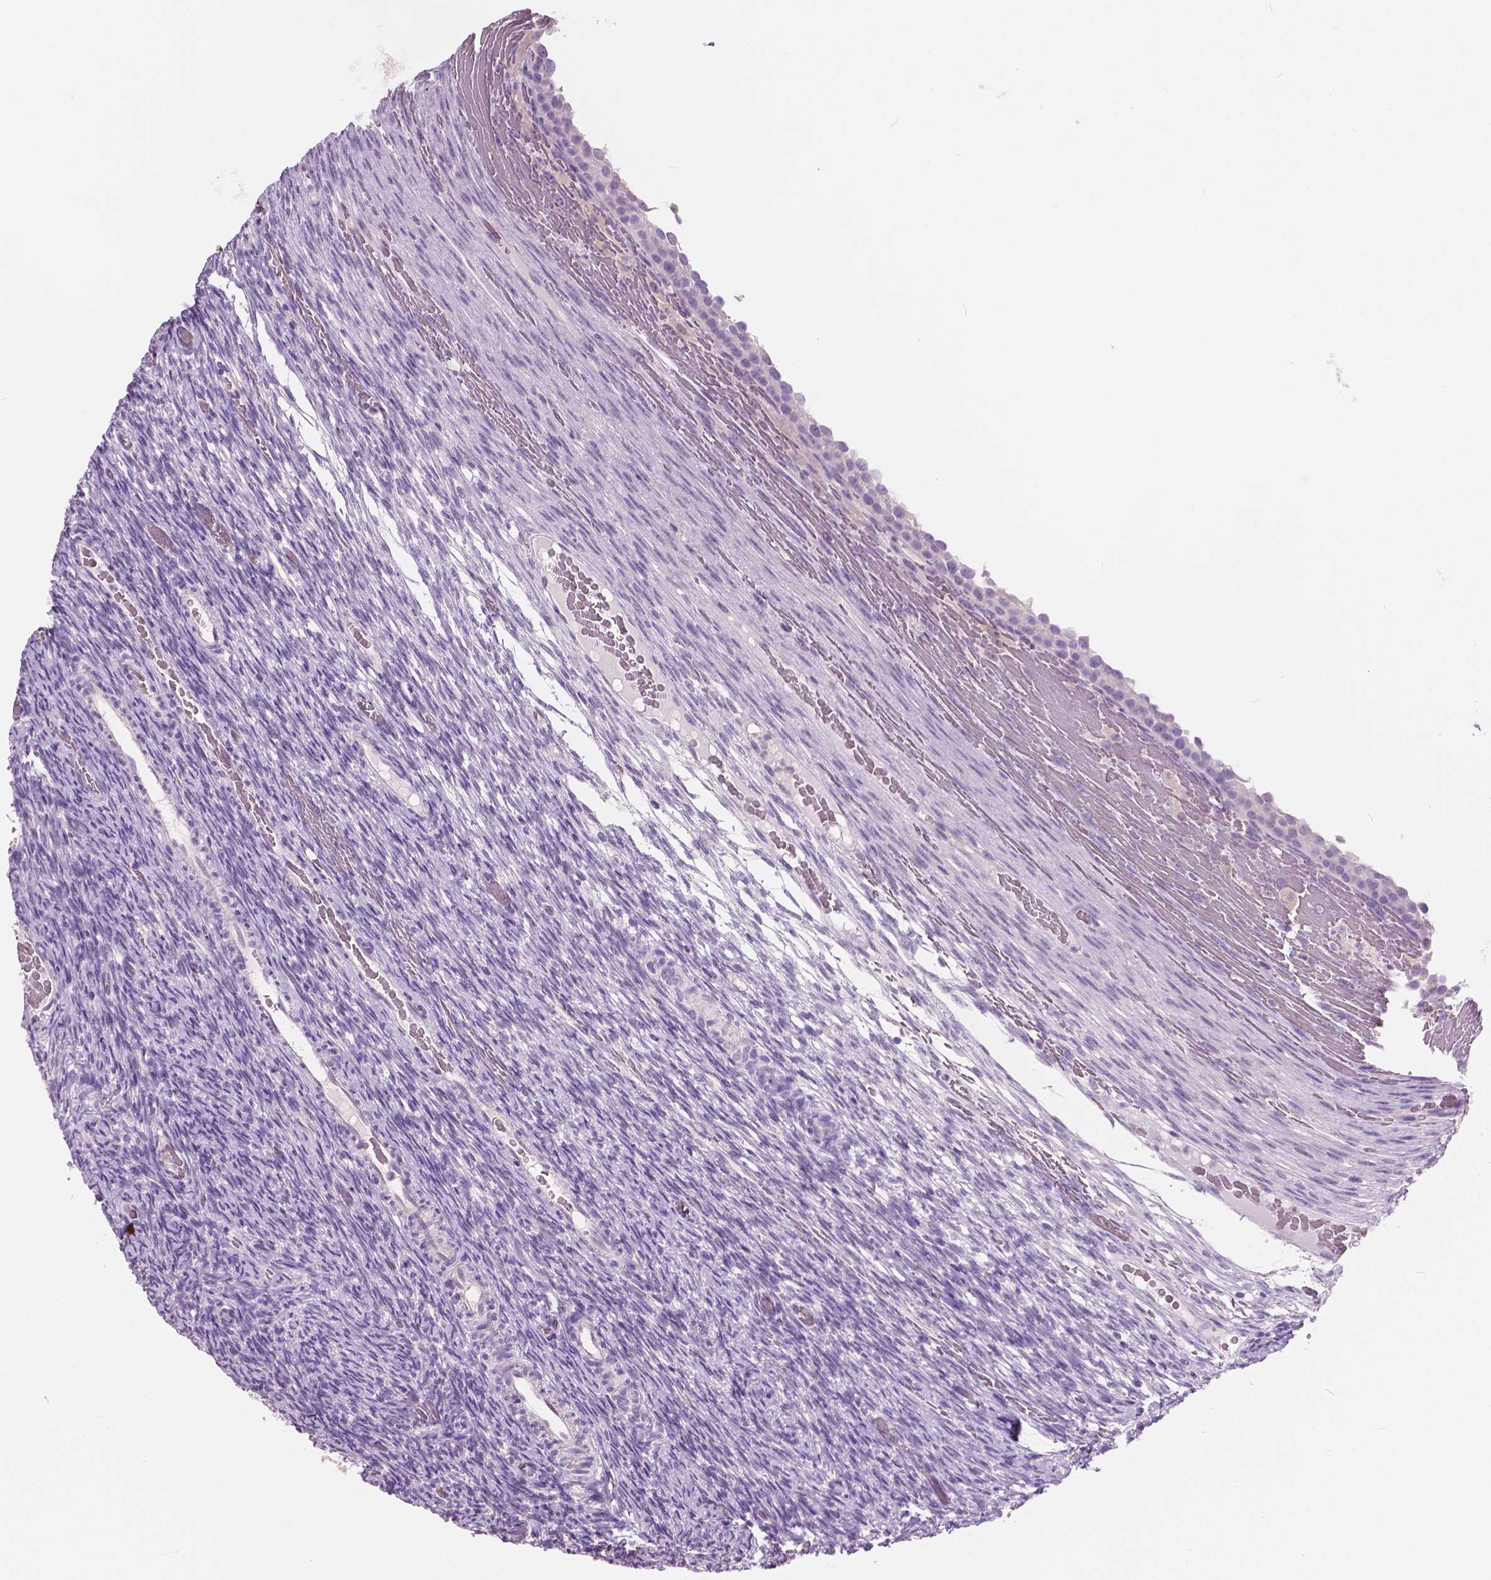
{"staining": {"intensity": "negative", "quantity": "none", "location": "none"}, "tissue": "ovary", "cell_type": "Ovarian stroma cells", "image_type": "normal", "snomed": [{"axis": "morphology", "description": "Normal tissue, NOS"}, {"axis": "topography", "description": "Ovary"}], "caption": "This is an IHC histopathology image of normal human ovary. There is no positivity in ovarian stroma cells.", "gene": "TKFC", "patient": {"sex": "female", "age": 34}}